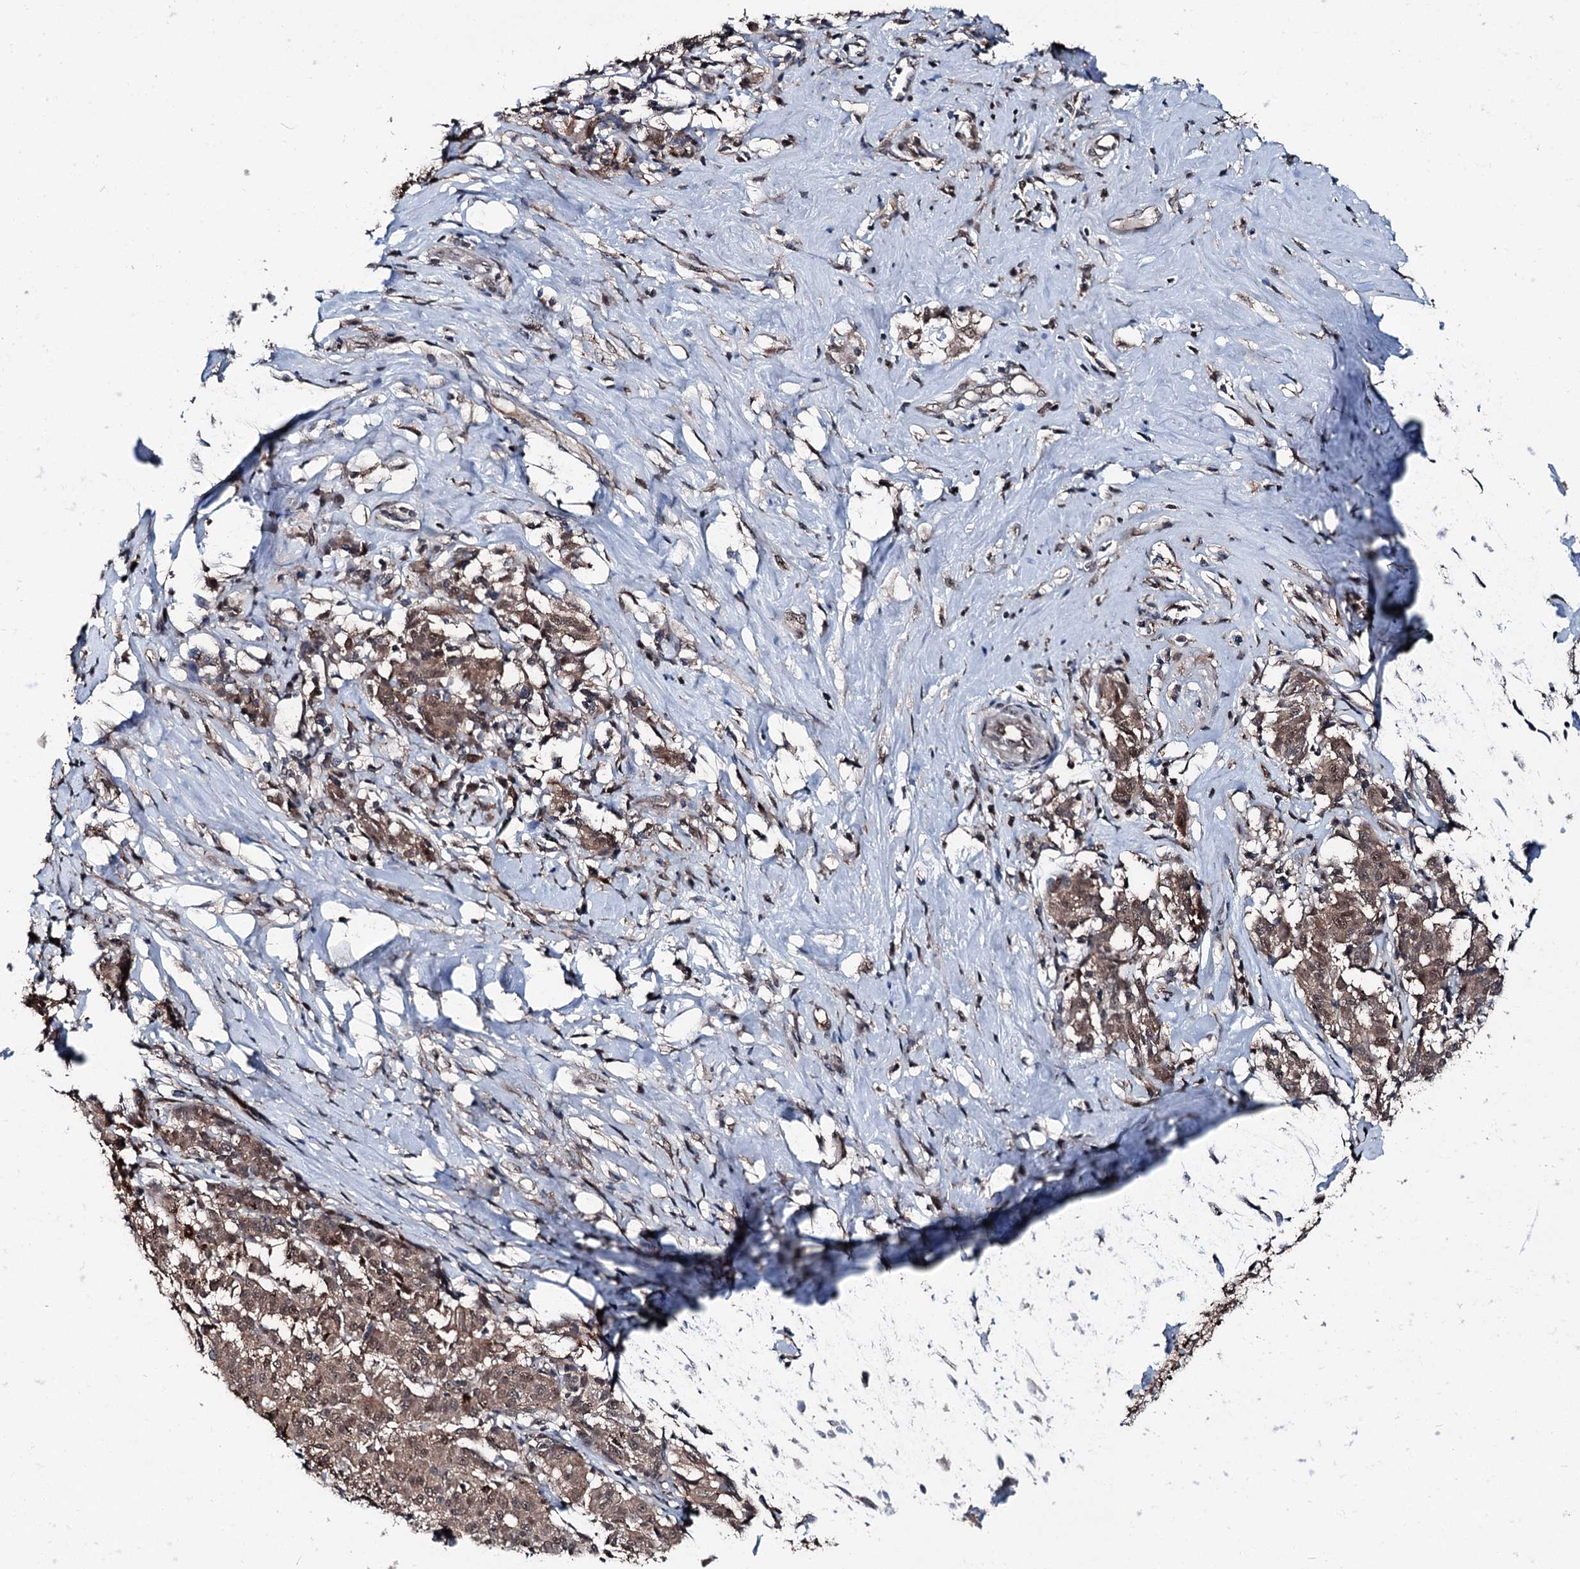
{"staining": {"intensity": "moderate", "quantity": ">75%", "location": "cytoplasmic/membranous,nuclear"}, "tissue": "melanoma", "cell_type": "Tumor cells", "image_type": "cancer", "snomed": [{"axis": "morphology", "description": "Malignant melanoma, NOS"}, {"axis": "topography", "description": "Skin"}], "caption": "There is medium levels of moderate cytoplasmic/membranous and nuclear positivity in tumor cells of melanoma, as demonstrated by immunohistochemical staining (brown color).", "gene": "PSMD13", "patient": {"sex": "female", "age": 72}}